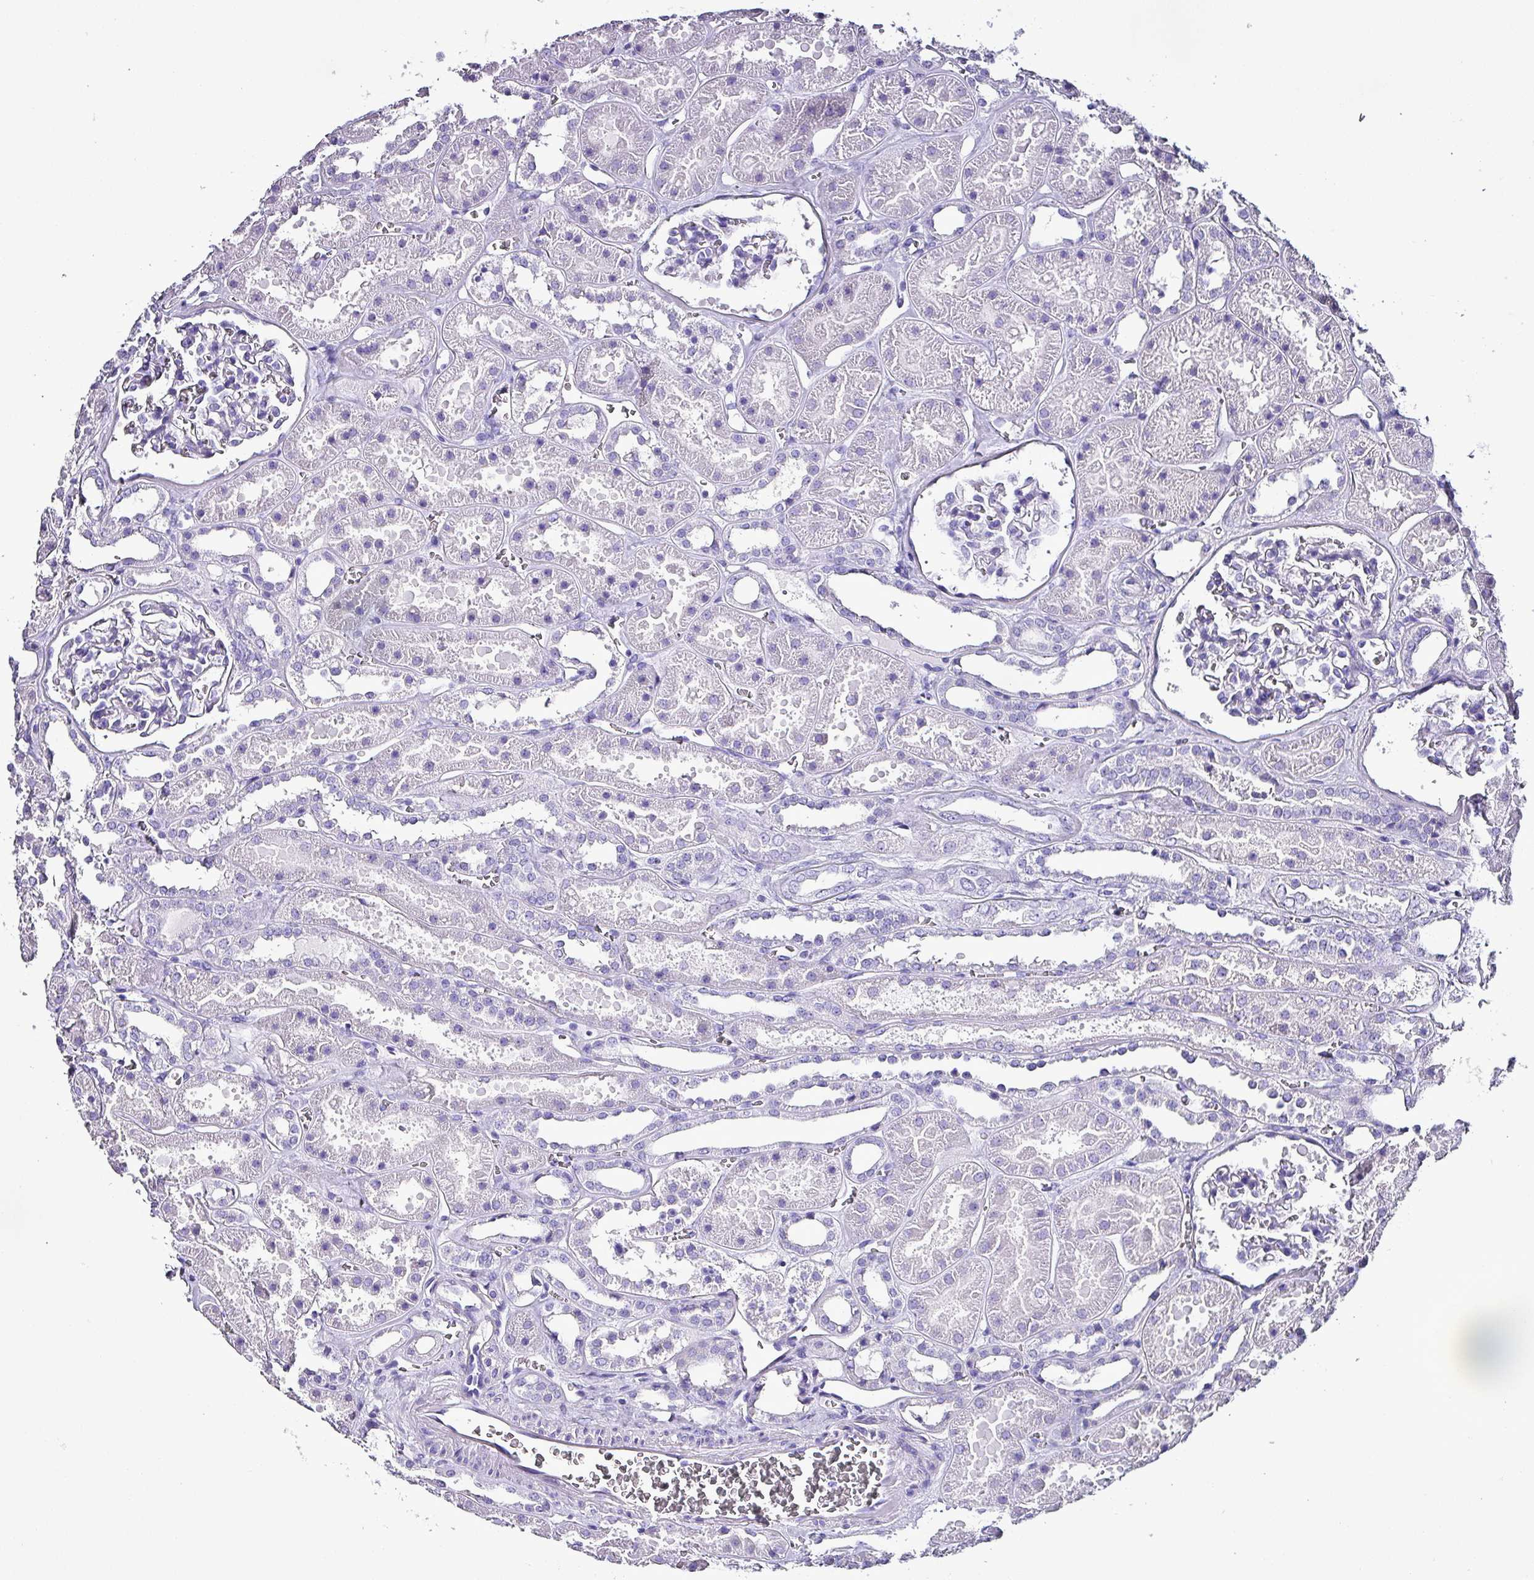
{"staining": {"intensity": "negative", "quantity": "none", "location": "none"}, "tissue": "kidney", "cell_type": "Cells in glomeruli", "image_type": "normal", "snomed": [{"axis": "morphology", "description": "Normal tissue, NOS"}, {"axis": "topography", "description": "Kidney"}], "caption": "The histopathology image displays no significant staining in cells in glomeruli of kidney.", "gene": "KRT6A", "patient": {"sex": "female", "age": 41}}